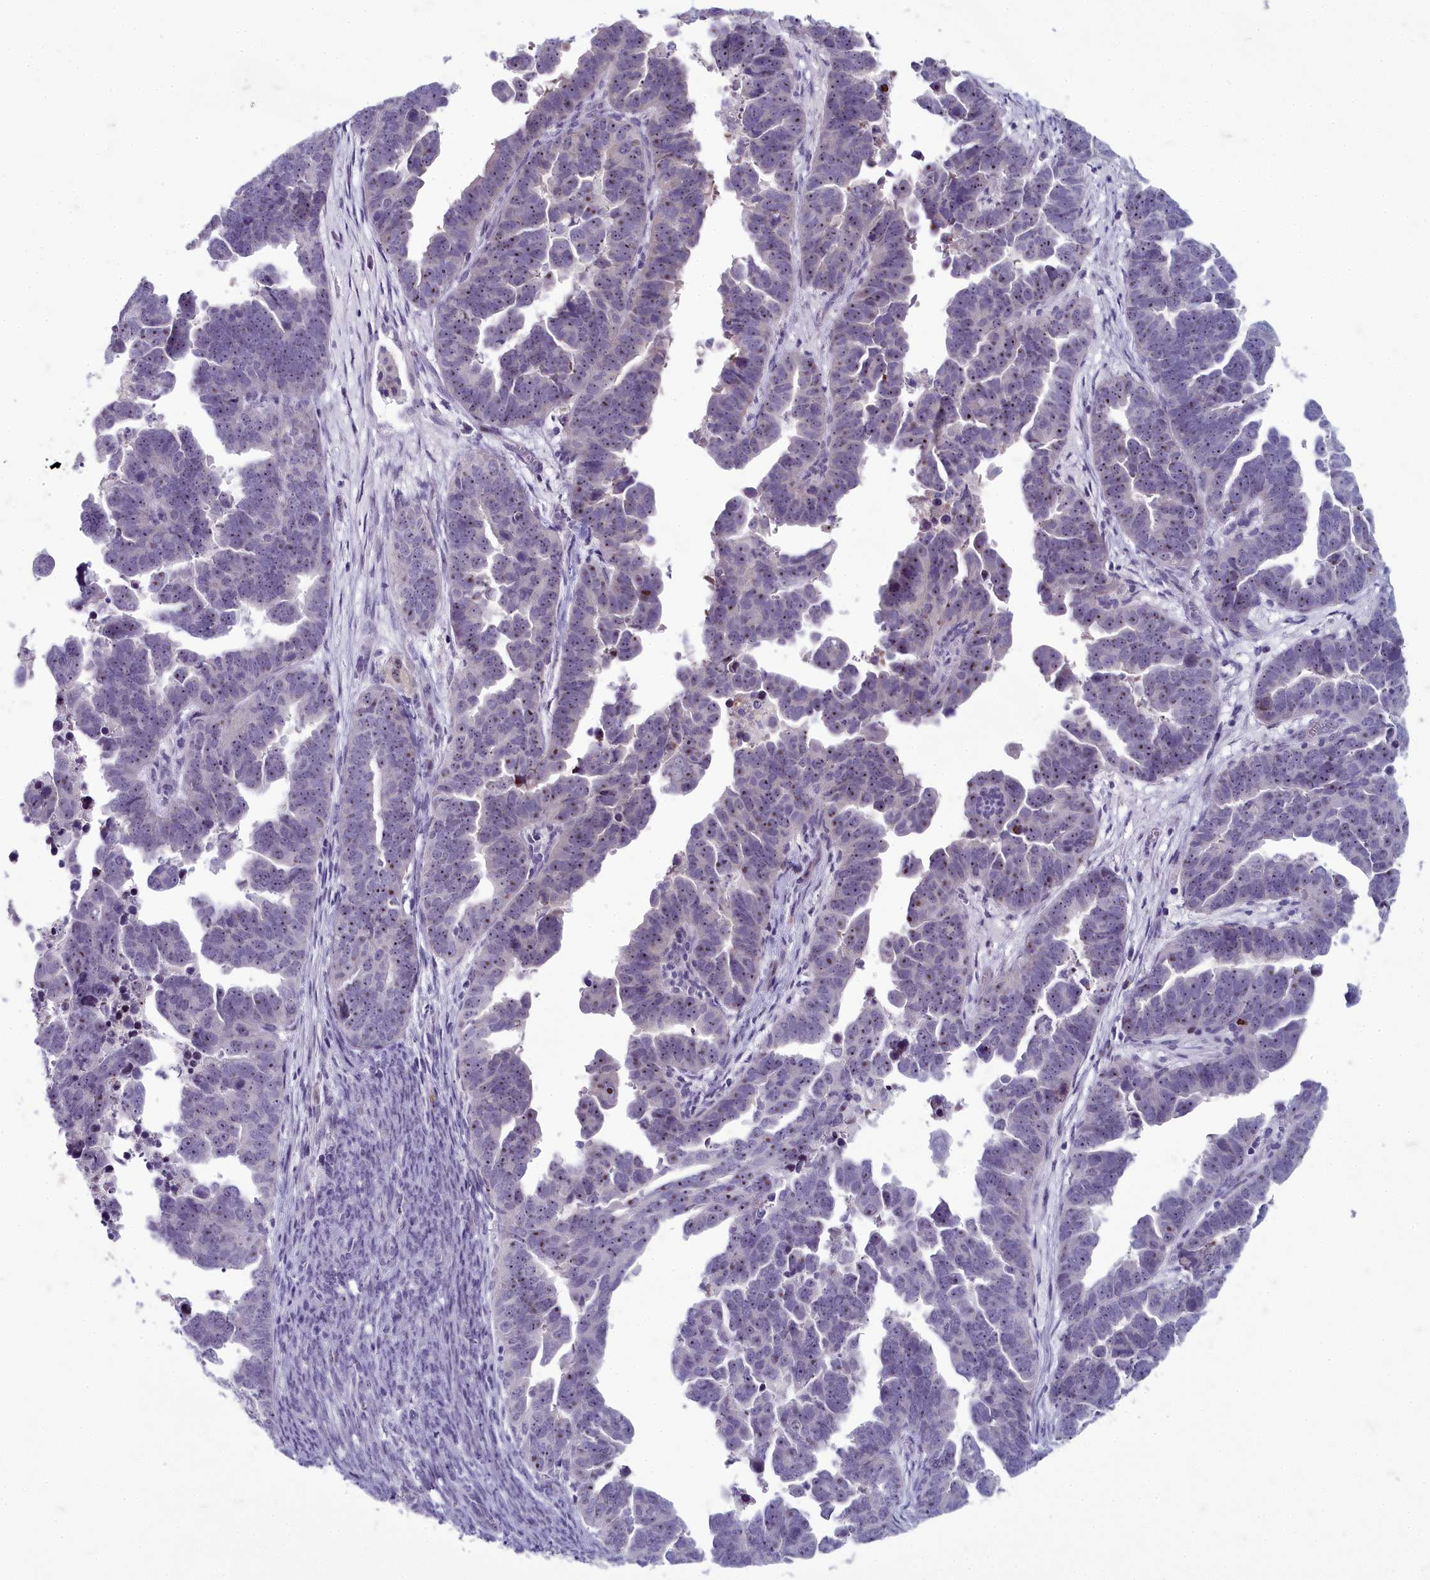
{"staining": {"intensity": "weak", "quantity": "25%-75%", "location": "nuclear"}, "tissue": "endometrial cancer", "cell_type": "Tumor cells", "image_type": "cancer", "snomed": [{"axis": "morphology", "description": "Adenocarcinoma, NOS"}, {"axis": "topography", "description": "Endometrium"}], "caption": "Endometrial cancer (adenocarcinoma) stained with DAB (3,3'-diaminobenzidine) IHC displays low levels of weak nuclear positivity in about 25%-75% of tumor cells.", "gene": "INSYN2A", "patient": {"sex": "female", "age": 75}}